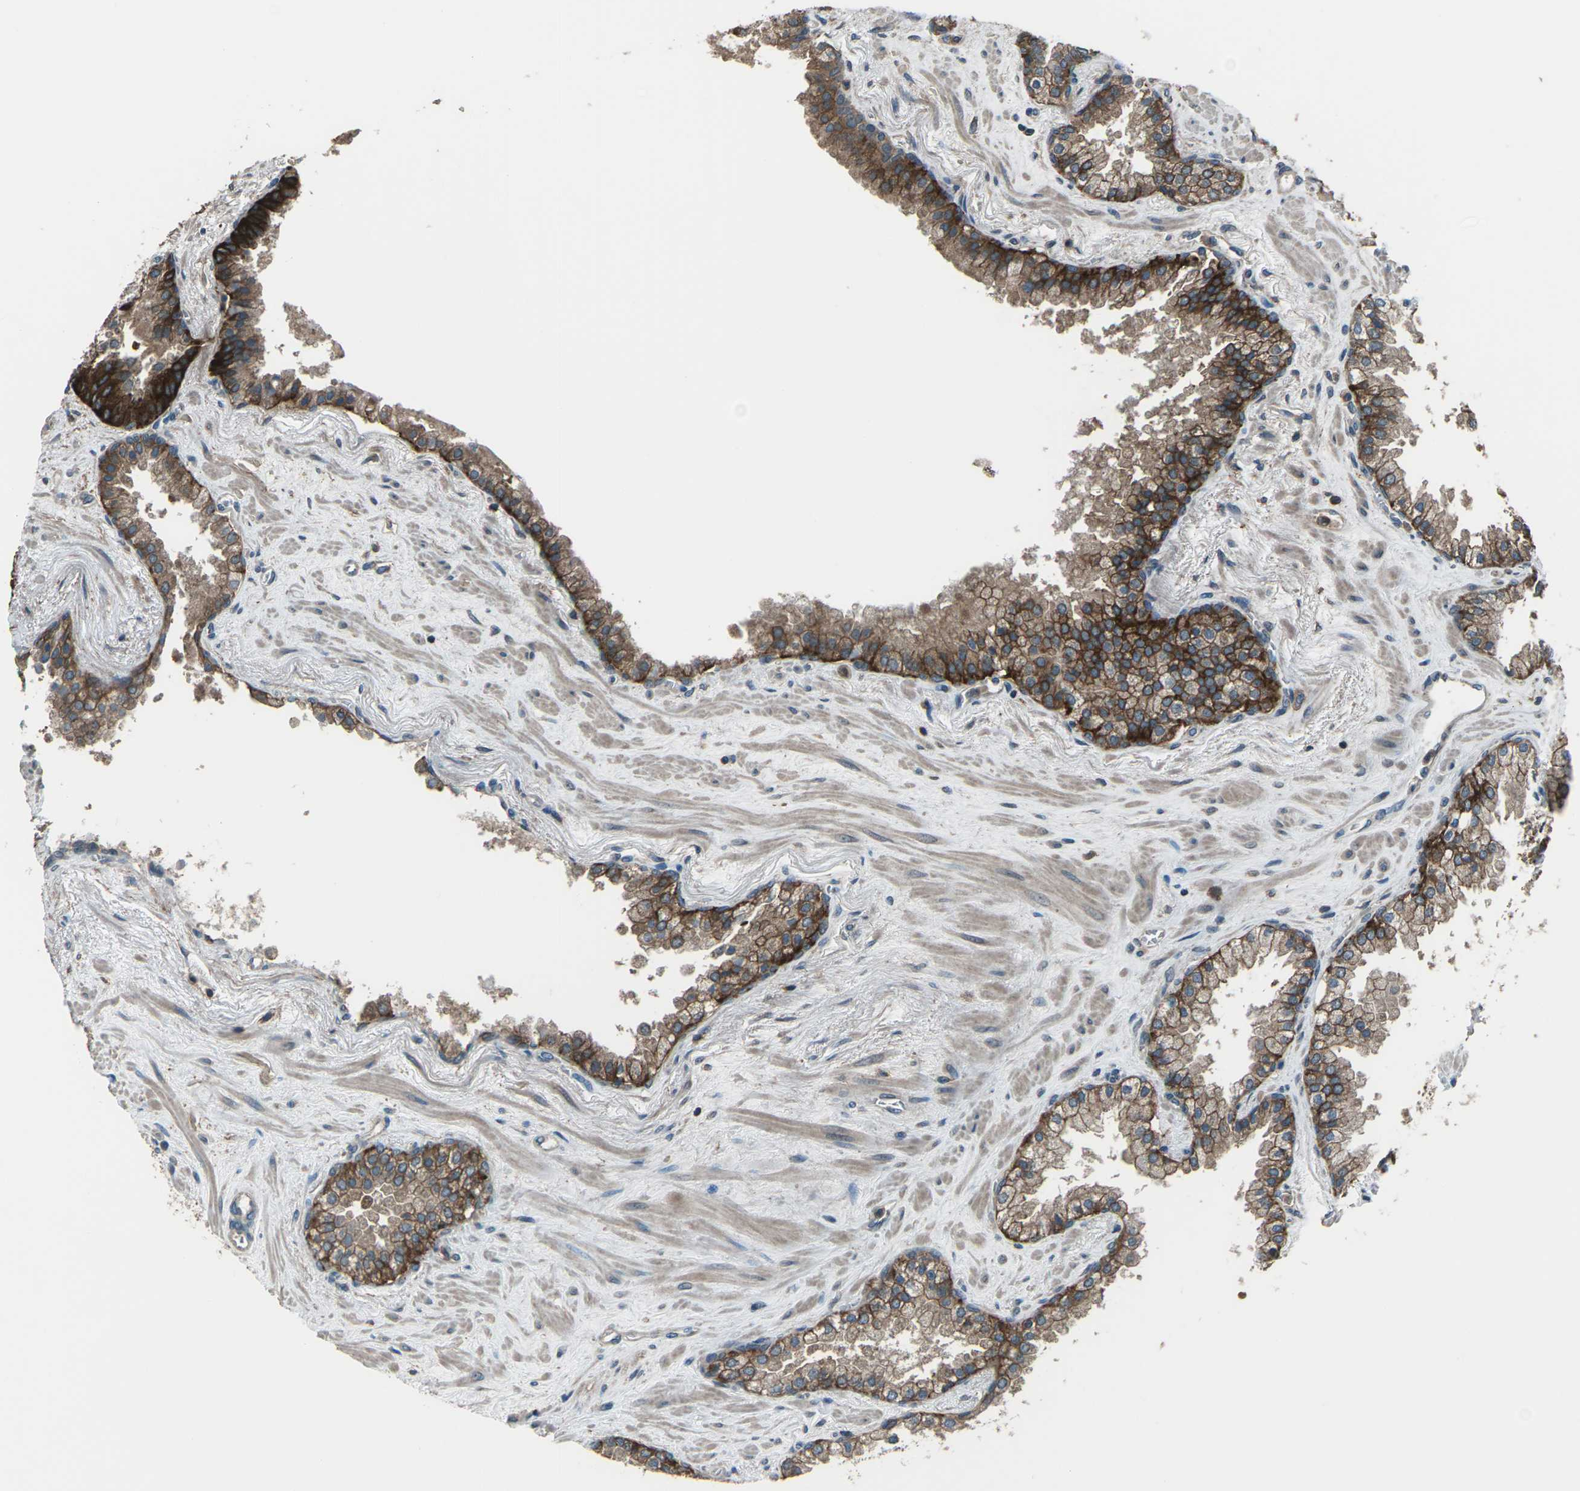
{"staining": {"intensity": "strong", "quantity": ">75%", "location": "cytoplasmic/membranous"}, "tissue": "prostate cancer", "cell_type": "Tumor cells", "image_type": "cancer", "snomed": [{"axis": "morphology", "description": "Adenocarcinoma, Low grade"}, {"axis": "topography", "description": "Prostate"}], "caption": "Strong cytoplasmic/membranous protein positivity is present in about >75% of tumor cells in prostate cancer.", "gene": "CMTM4", "patient": {"sex": "male", "age": 60}}